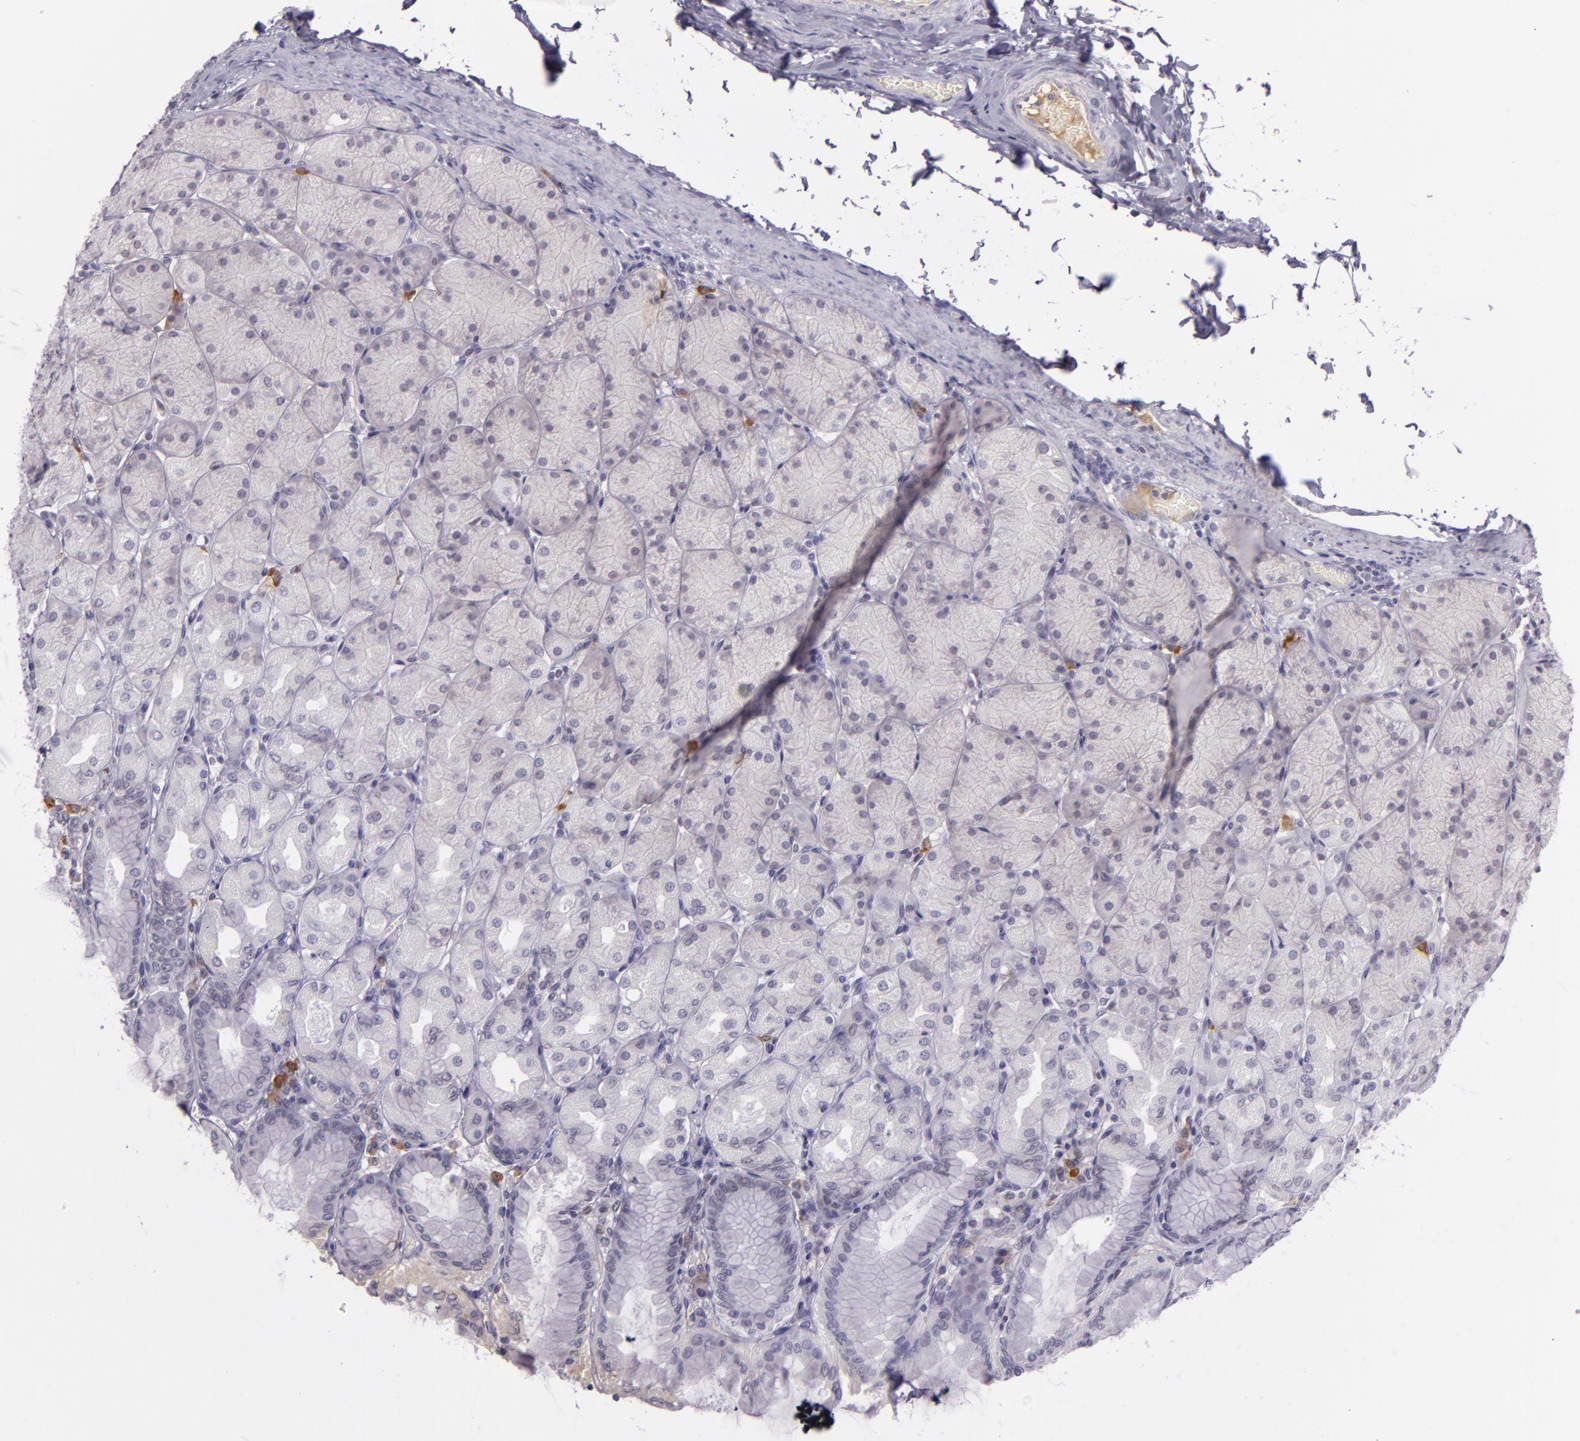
{"staining": {"intensity": "negative", "quantity": "none", "location": "none"}, "tissue": "stomach", "cell_type": "Glandular cells", "image_type": "normal", "snomed": [{"axis": "morphology", "description": "Normal tissue, NOS"}, {"axis": "topography", "description": "Stomach, upper"}], "caption": "Protein analysis of benign stomach shows no significant staining in glandular cells.", "gene": "CHEK2", "patient": {"sex": "female", "age": 56}}